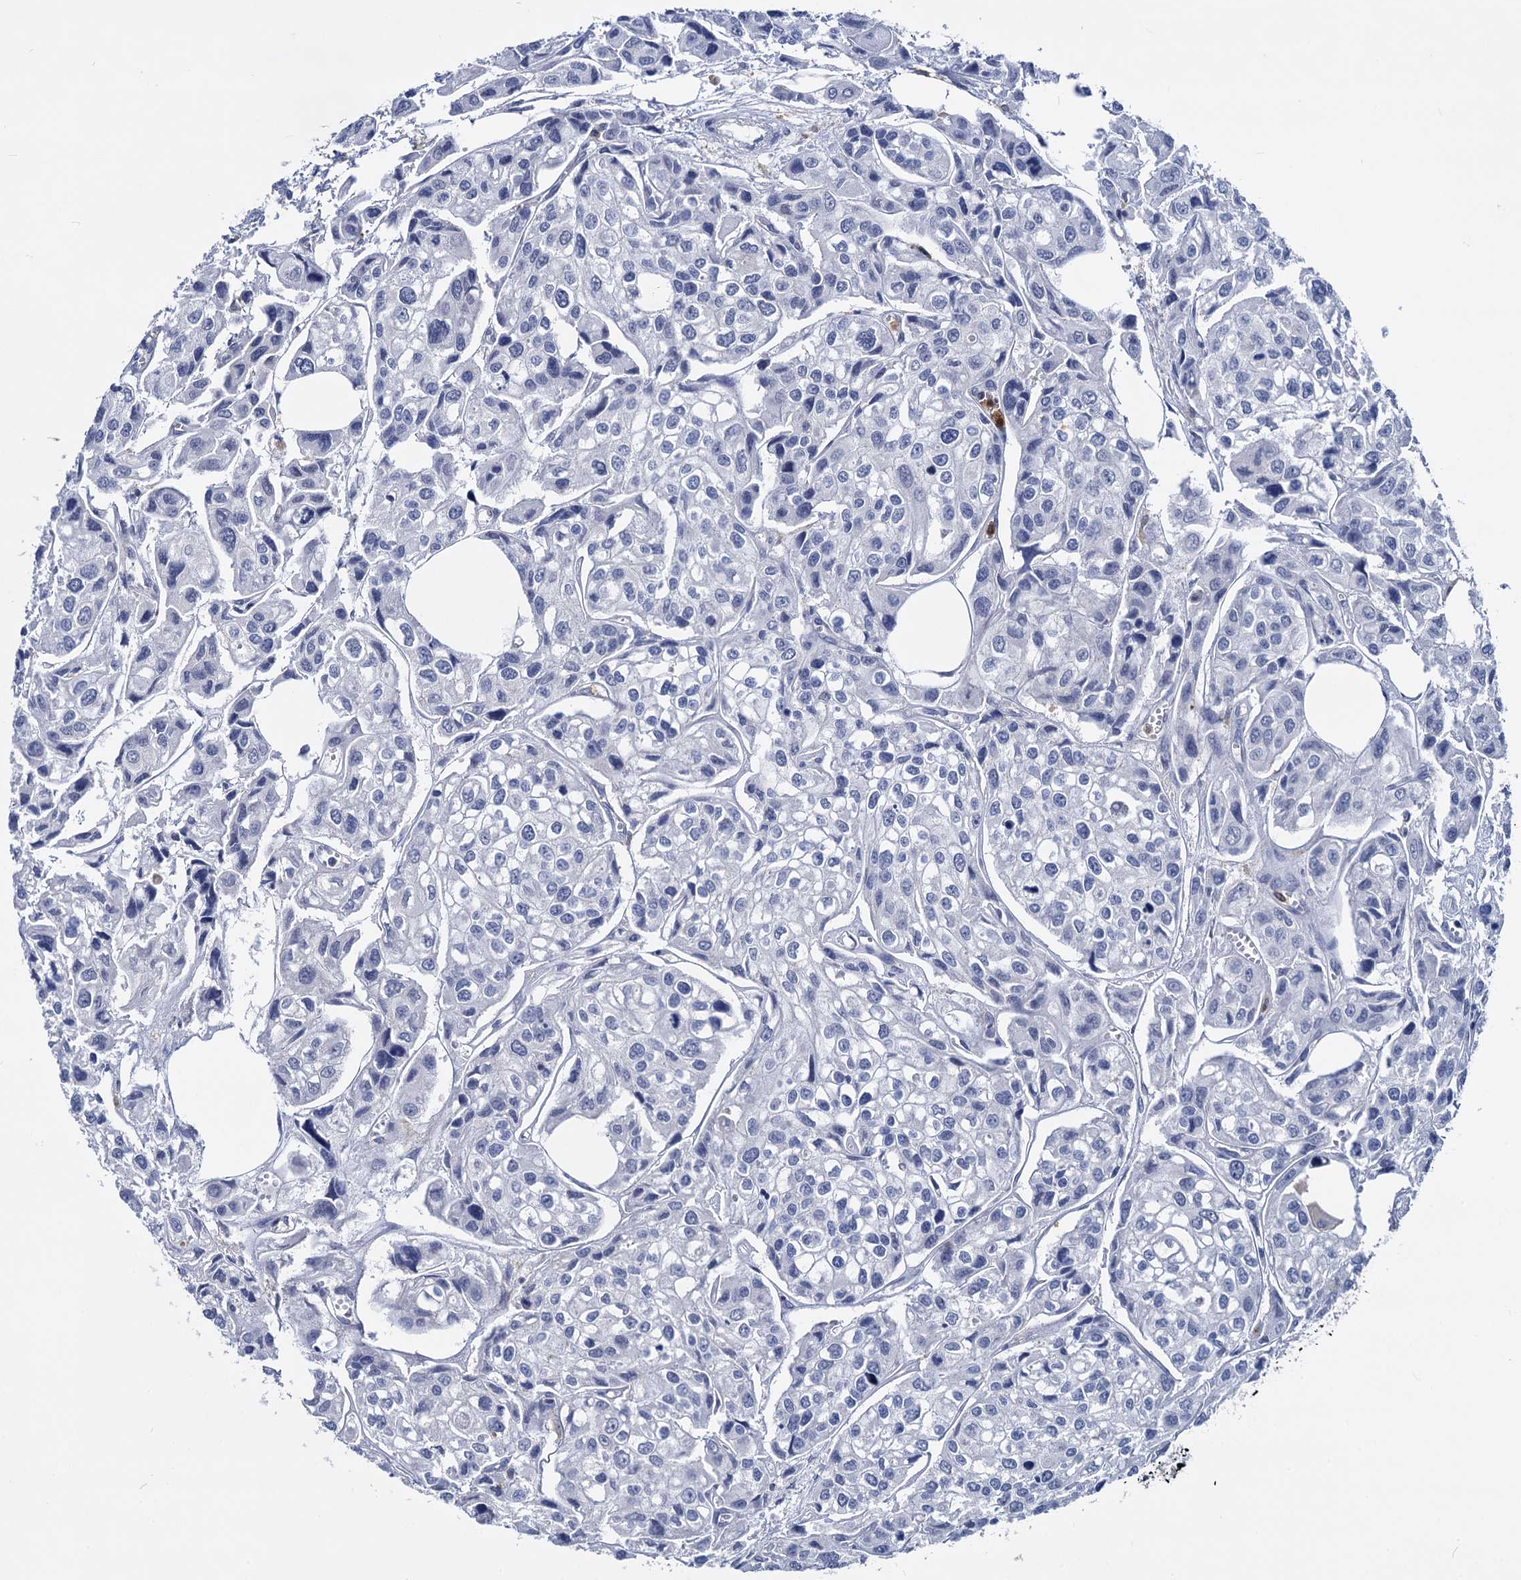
{"staining": {"intensity": "negative", "quantity": "none", "location": "none"}, "tissue": "urothelial cancer", "cell_type": "Tumor cells", "image_type": "cancer", "snomed": [{"axis": "morphology", "description": "Urothelial carcinoma, High grade"}, {"axis": "topography", "description": "Urinary bladder"}], "caption": "The immunohistochemistry image has no significant staining in tumor cells of high-grade urothelial carcinoma tissue. The staining was performed using DAB to visualize the protein expression in brown, while the nuclei were stained in blue with hematoxylin (Magnification: 20x).", "gene": "RHOG", "patient": {"sex": "male", "age": 67}}